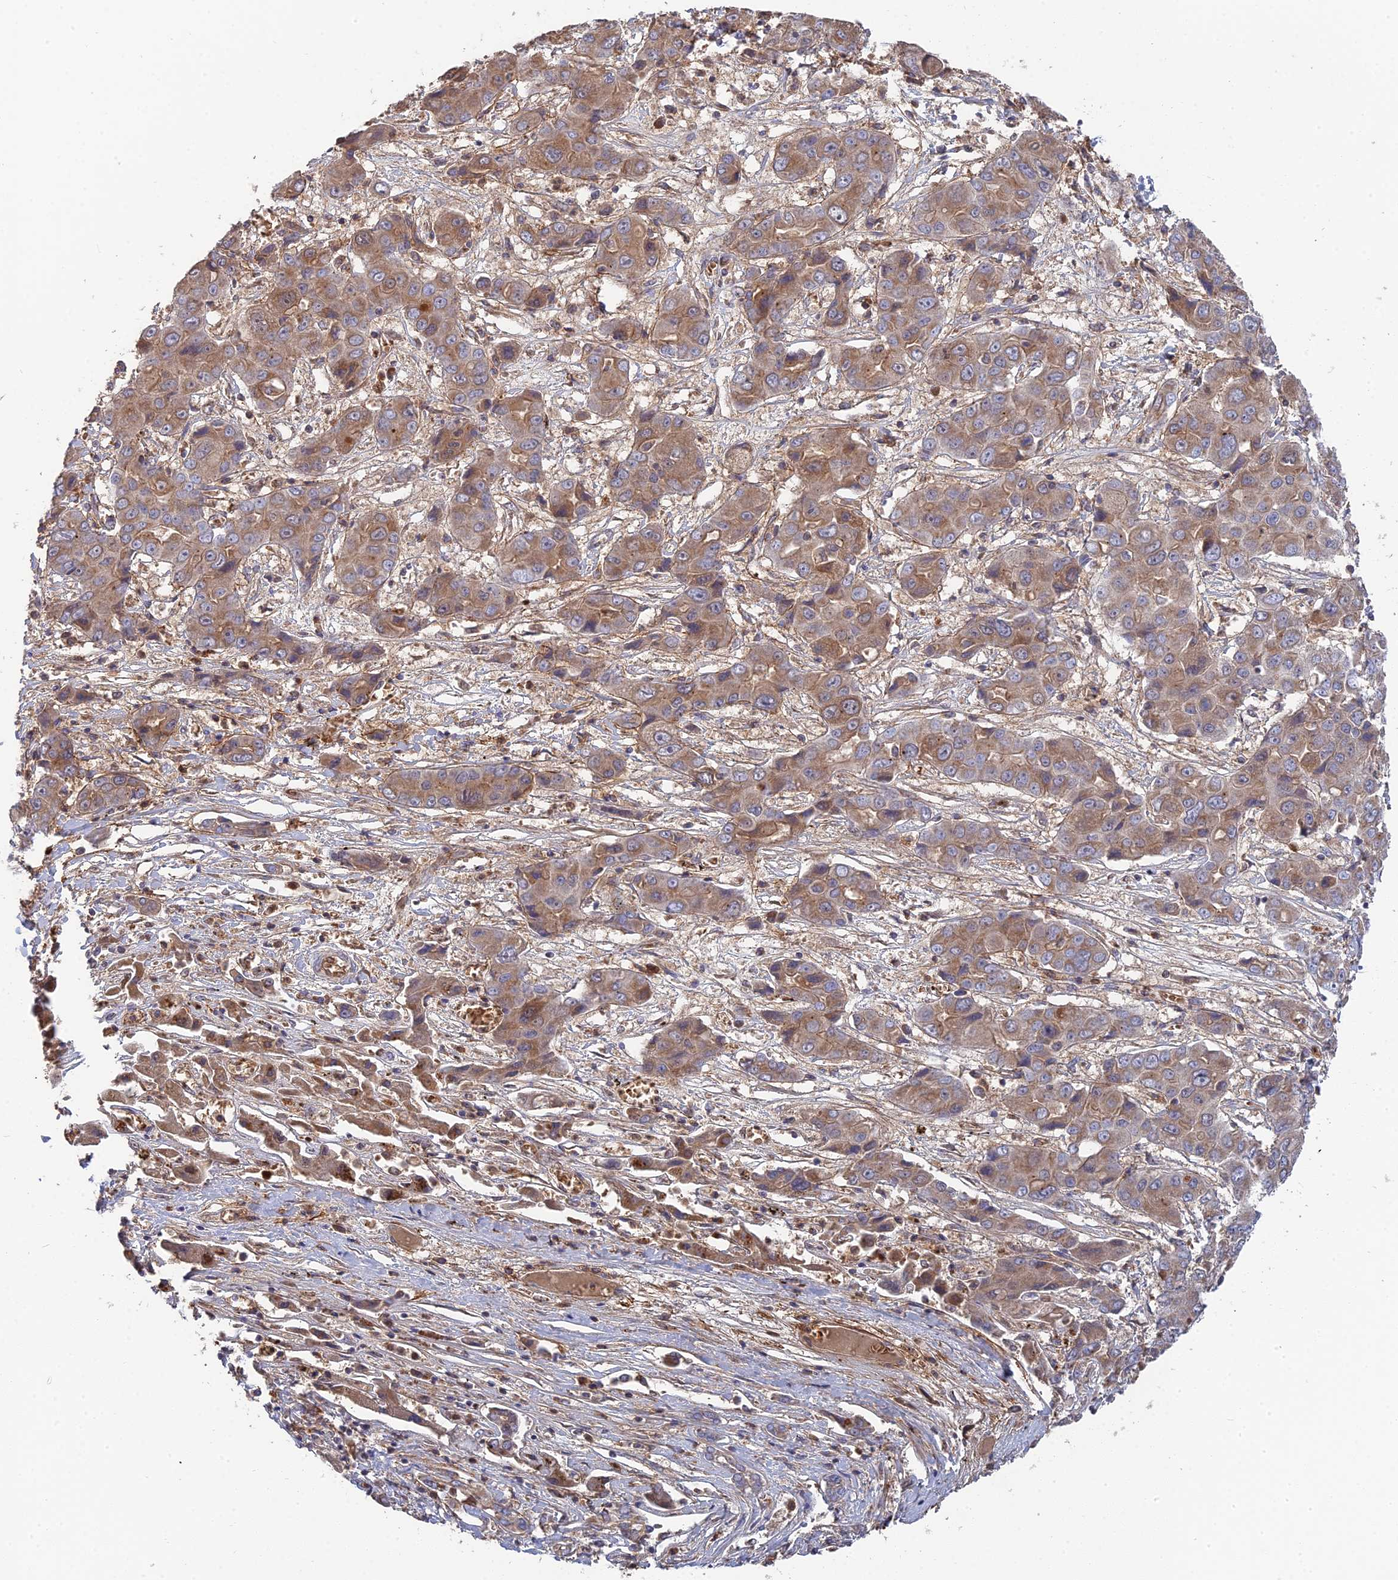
{"staining": {"intensity": "weak", "quantity": ">75%", "location": "cytoplasmic/membranous"}, "tissue": "liver cancer", "cell_type": "Tumor cells", "image_type": "cancer", "snomed": [{"axis": "morphology", "description": "Cholangiocarcinoma"}, {"axis": "topography", "description": "Liver"}], "caption": "A brown stain shows weak cytoplasmic/membranous expression of a protein in human liver cholangiocarcinoma tumor cells.", "gene": "RPIA", "patient": {"sex": "male", "age": 67}}